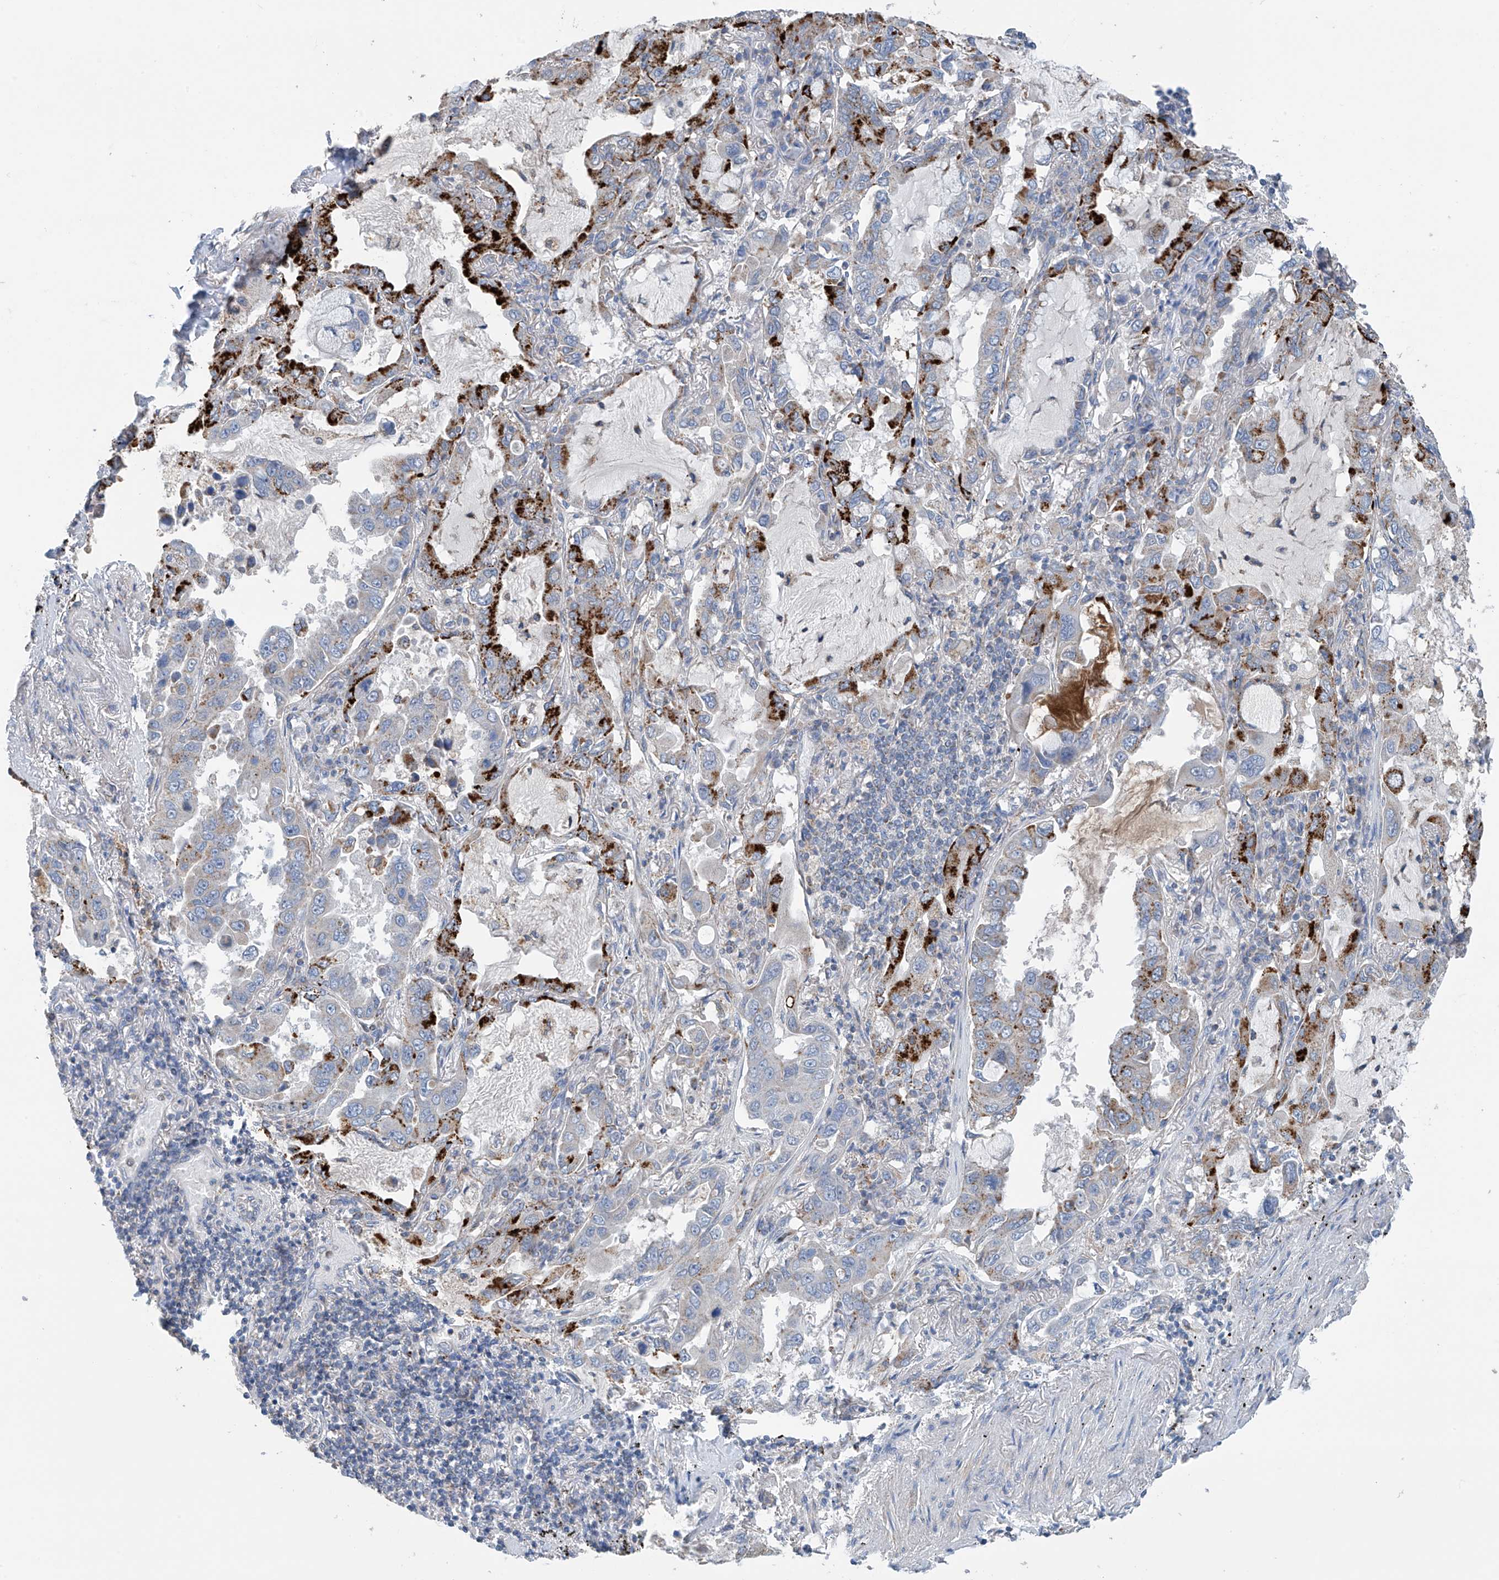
{"staining": {"intensity": "strong", "quantity": "<25%", "location": "cytoplasmic/membranous"}, "tissue": "lung cancer", "cell_type": "Tumor cells", "image_type": "cancer", "snomed": [{"axis": "morphology", "description": "Adenocarcinoma, NOS"}, {"axis": "topography", "description": "Lung"}], "caption": "This is an image of immunohistochemistry (IHC) staining of lung cancer, which shows strong staining in the cytoplasmic/membranous of tumor cells.", "gene": "SYN3", "patient": {"sex": "male", "age": 64}}